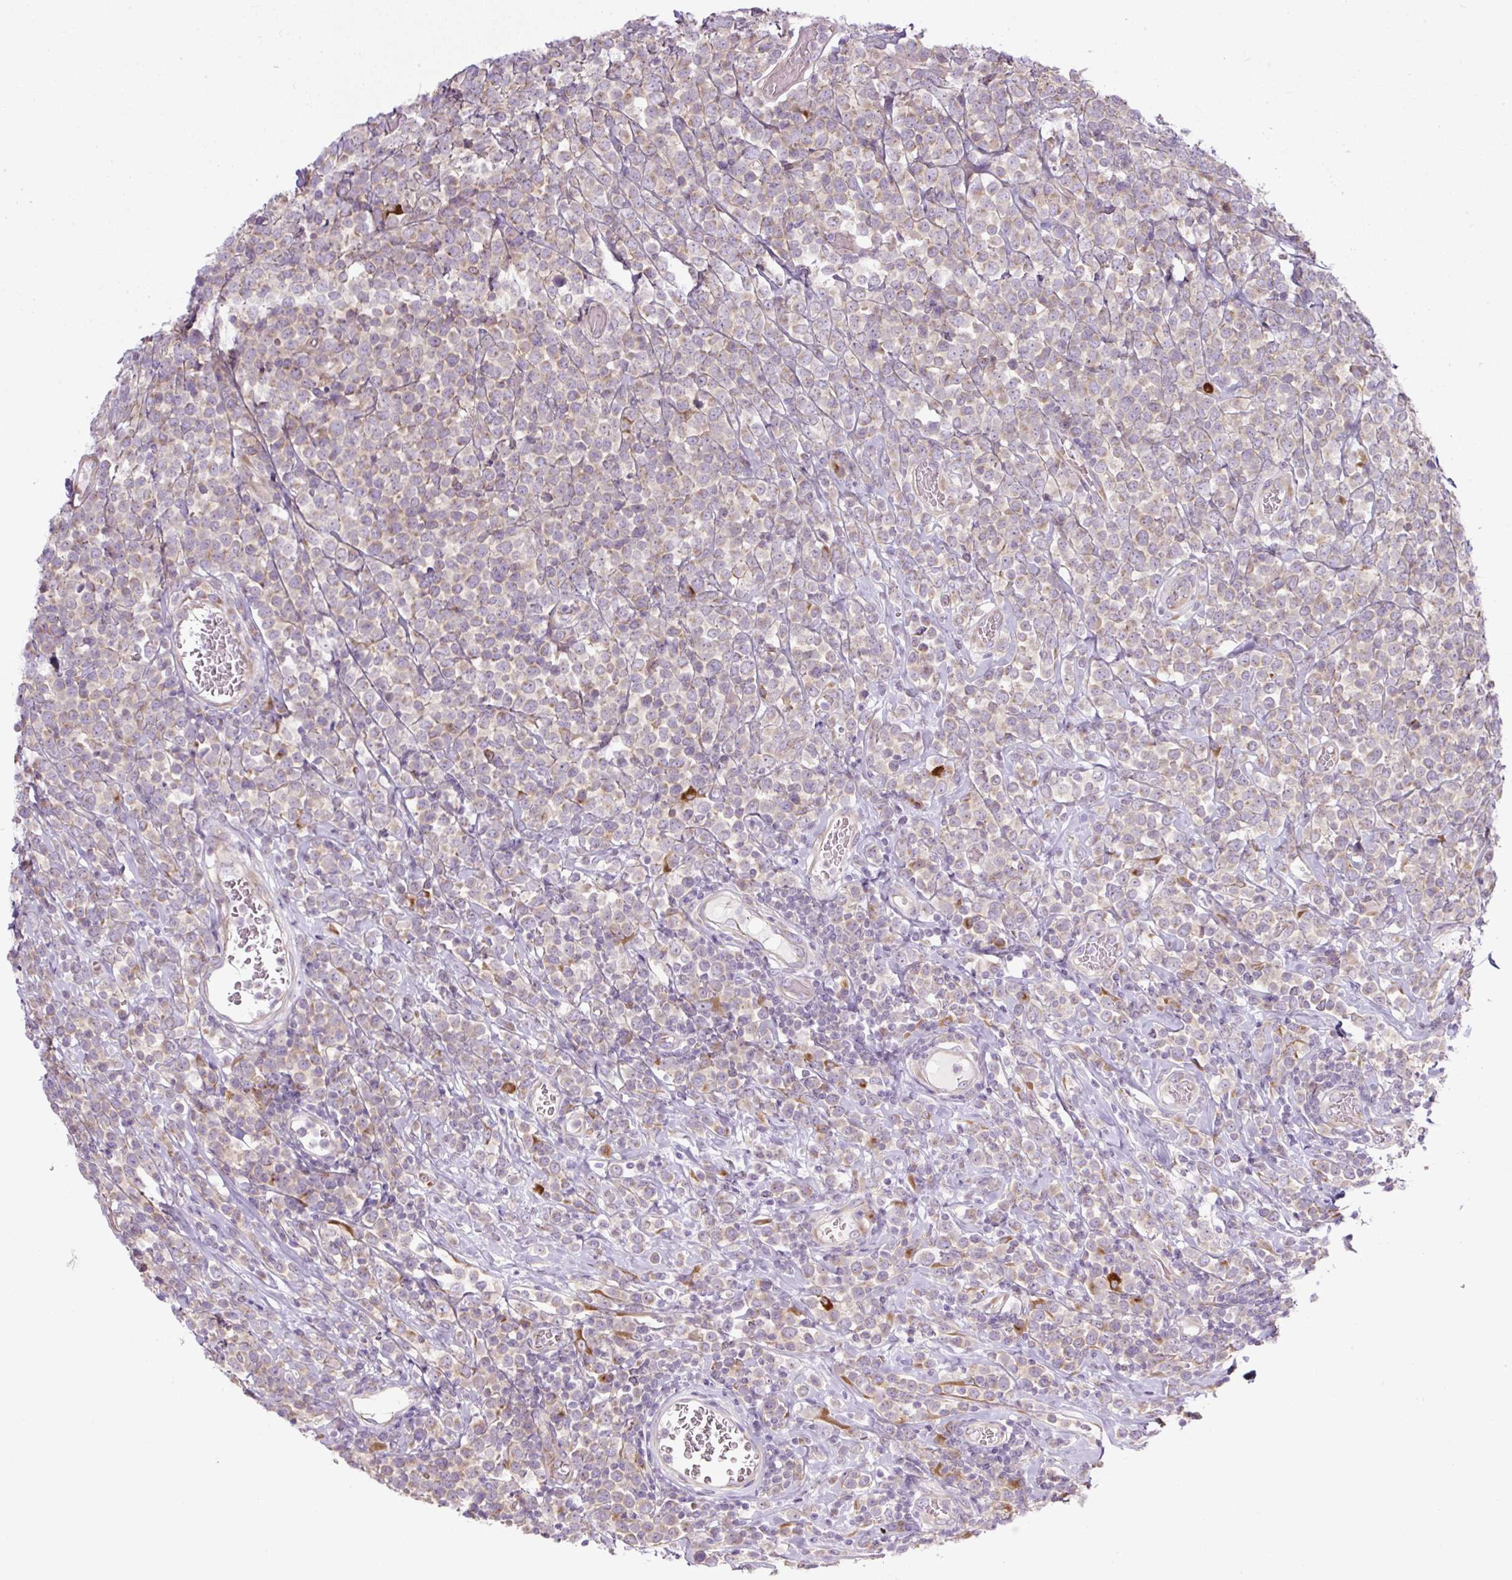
{"staining": {"intensity": "weak", "quantity": "25%-75%", "location": "cytoplasmic/membranous"}, "tissue": "lymphoma", "cell_type": "Tumor cells", "image_type": "cancer", "snomed": [{"axis": "morphology", "description": "Malignant lymphoma, non-Hodgkin's type, High grade"}, {"axis": "topography", "description": "Soft tissue"}], "caption": "Malignant lymphoma, non-Hodgkin's type (high-grade) stained with a protein marker demonstrates weak staining in tumor cells.", "gene": "MLX", "patient": {"sex": "female", "age": 56}}